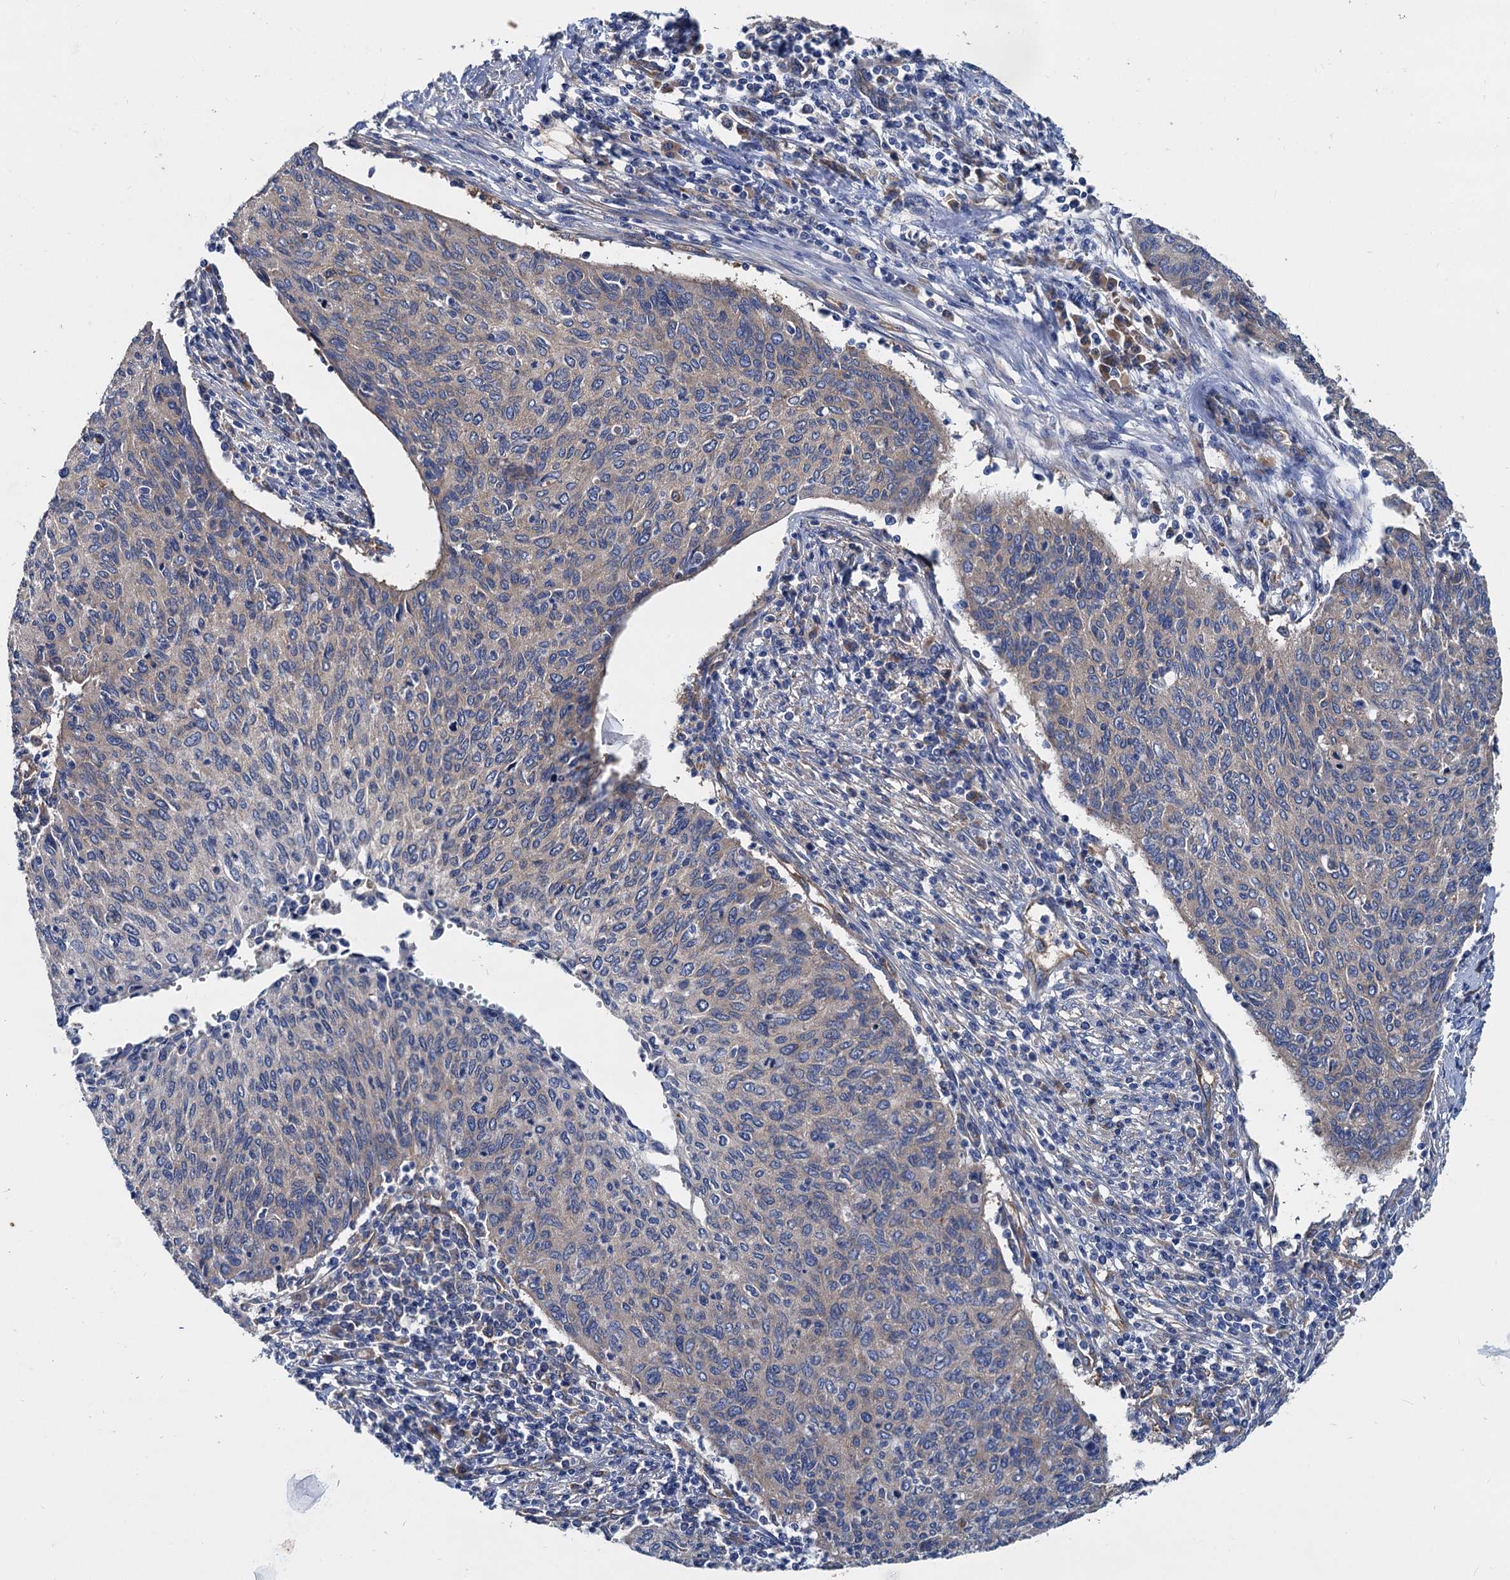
{"staining": {"intensity": "weak", "quantity": "<25%", "location": "cytoplasmic/membranous"}, "tissue": "cervical cancer", "cell_type": "Tumor cells", "image_type": "cancer", "snomed": [{"axis": "morphology", "description": "Squamous cell carcinoma, NOS"}, {"axis": "topography", "description": "Cervix"}], "caption": "Immunohistochemical staining of human cervical cancer (squamous cell carcinoma) reveals no significant expression in tumor cells.", "gene": "QARS1", "patient": {"sex": "female", "age": 38}}